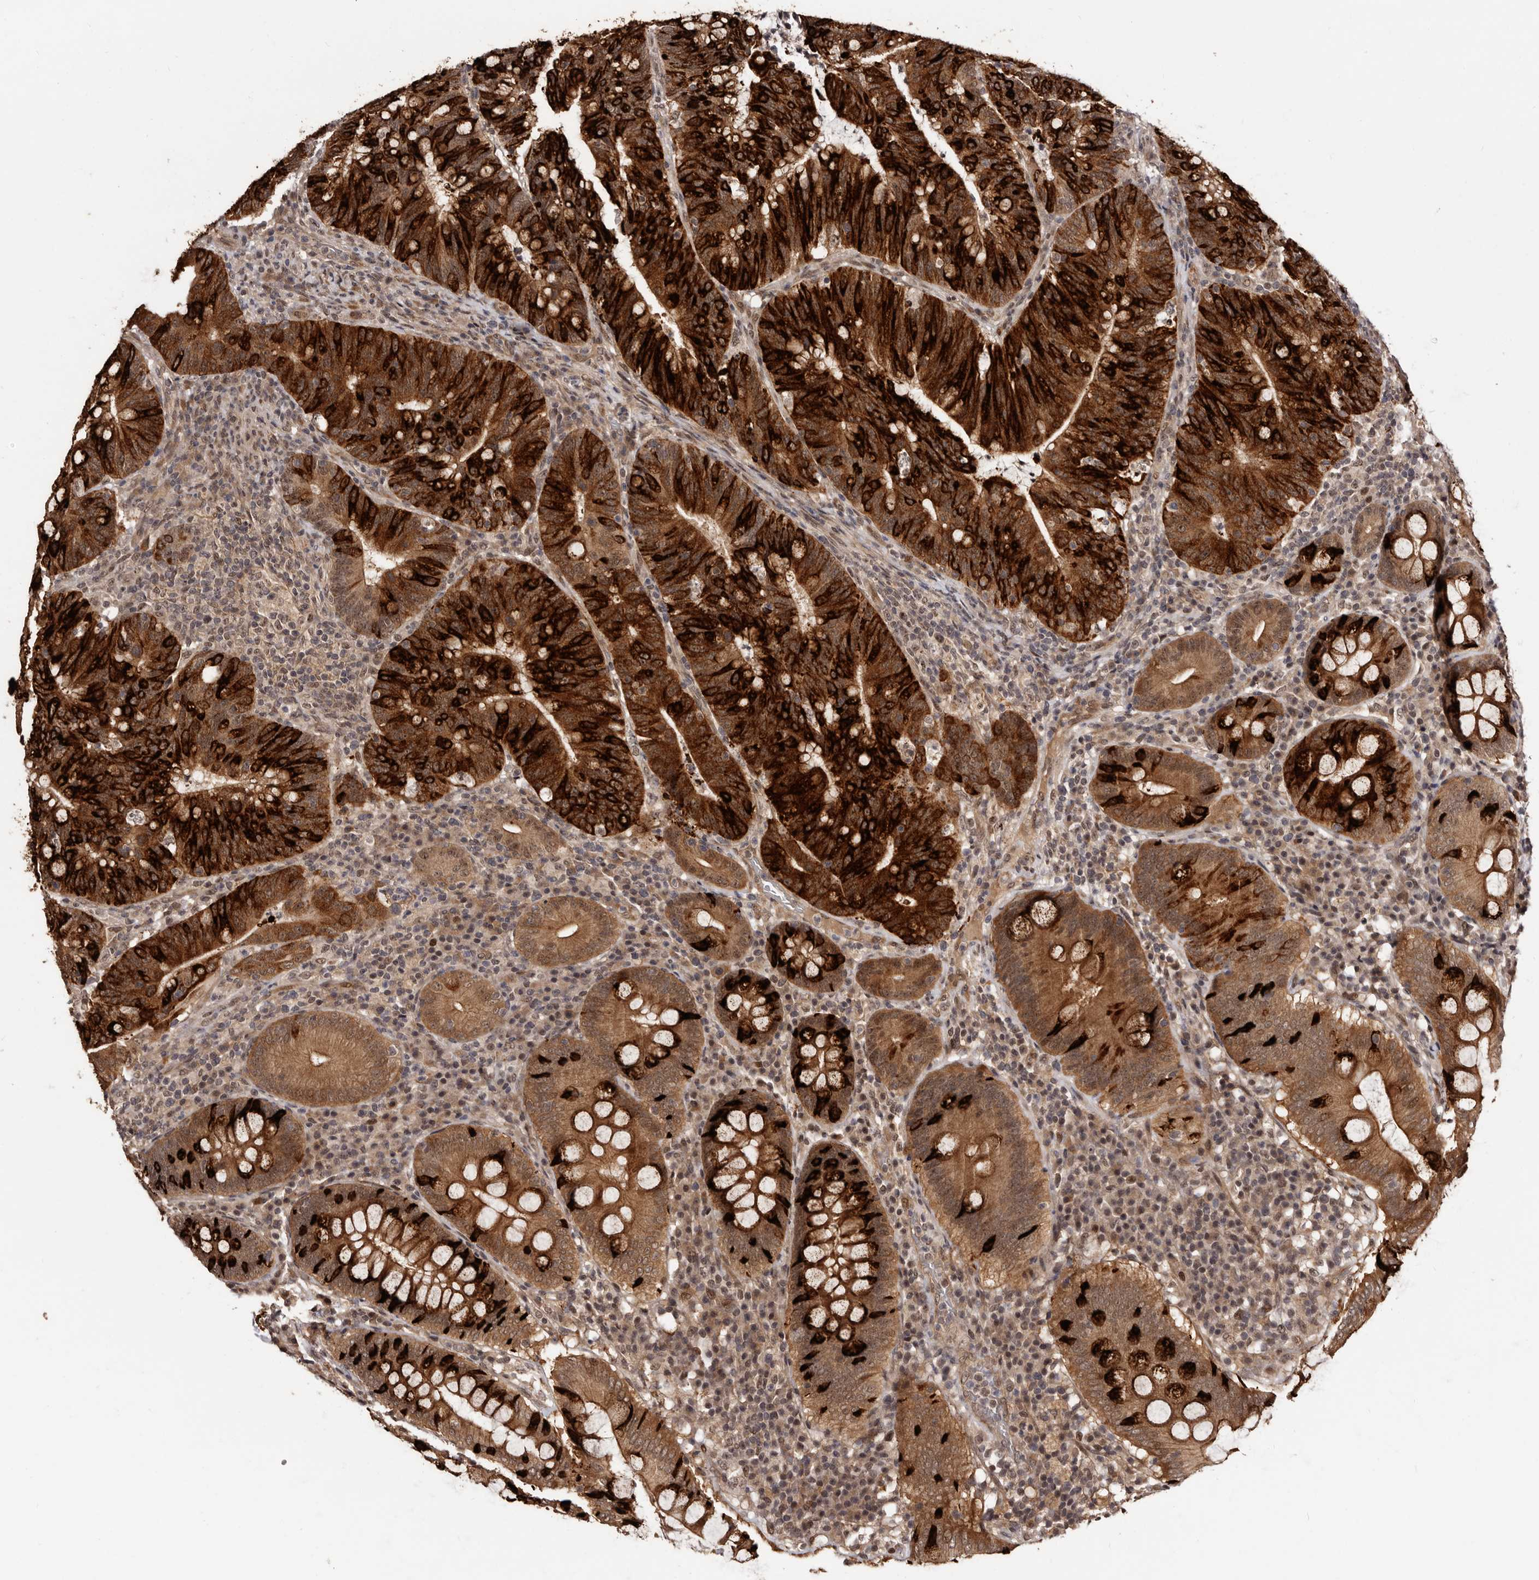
{"staining": {"intensity": "strong", "quantity": ">75%", "location": "cytoplasmic/membranous"}, "tissue": "colorectal cancer", "cell_type": "Tumor cells", "image_type": "cancer", "snomed": [{"axis": "morphology", "description": "Adenocarcinoma, NOS"}, {"axis": "topography", "description": "Colon"}], "caption": "Immunohistochemistry (IHC) histopathology image of colorectal cancer stained for a protein (brown), which shows high levels of strong cytoplasmic/membranous staining in approximately >75% of tumor cells.", "gene": "TBC1D22B", "patient": {"sex": "female", "age": 66}}